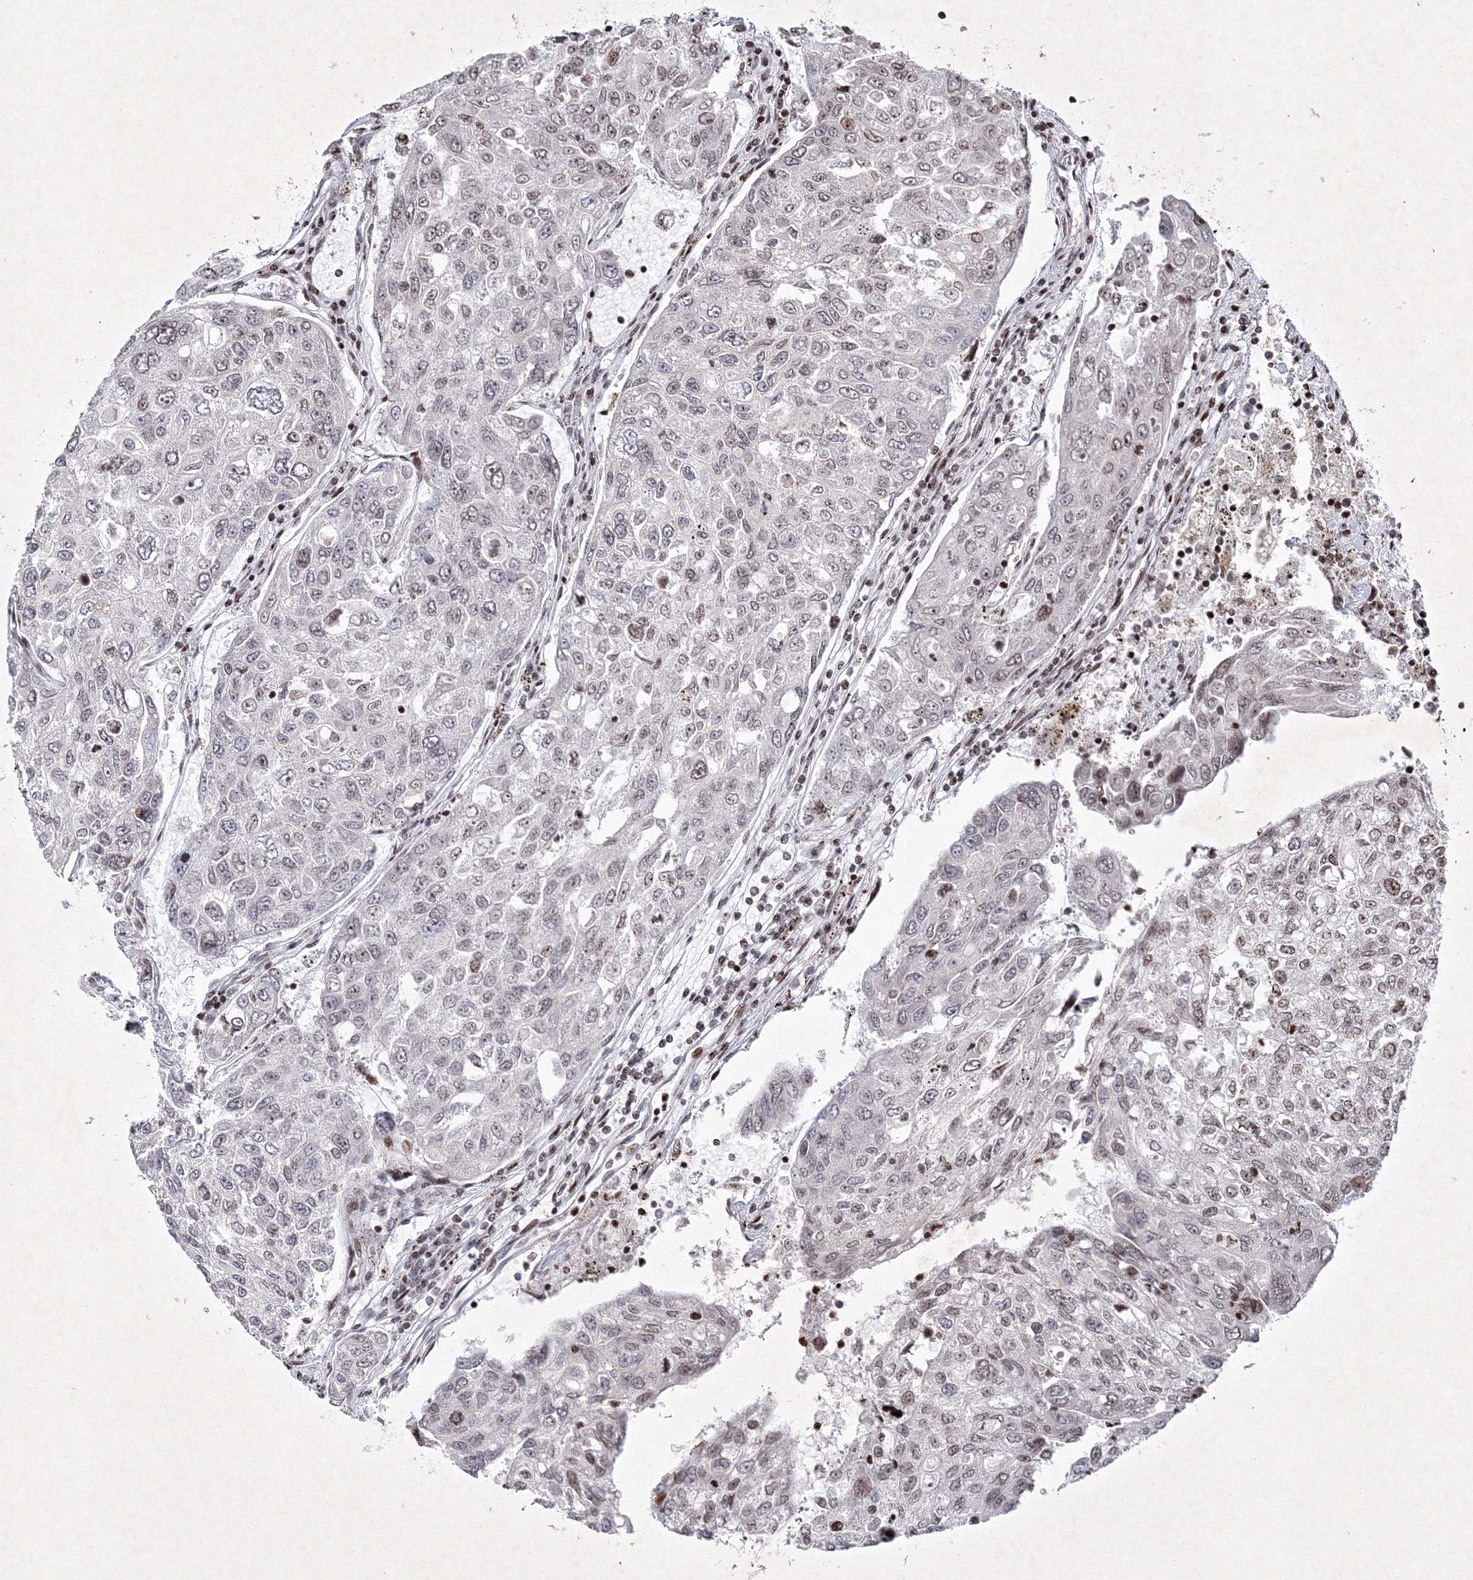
{"staining": {"intensity": "weak", "quantity": "<25%", "location": "nuclear"}, "tissue": "urothelial cancer", "cell_type": "Tumor cells", "image_type": "cancer", "snomed": [{"axis": "morphology", "description": "Urothelial carcinoma, High grade"}, {"axis": "topography", "description": "Lymph node"}, {"axis": "topography", "description": "Urinary bladder"}], "caption": "A micrograph of urothelial carcinoma (high-grade) stained for a protein reveals no brown staining in tumor cells.", "gene": "SMIM29", "patient": {"sex": "male", "age": 51}}